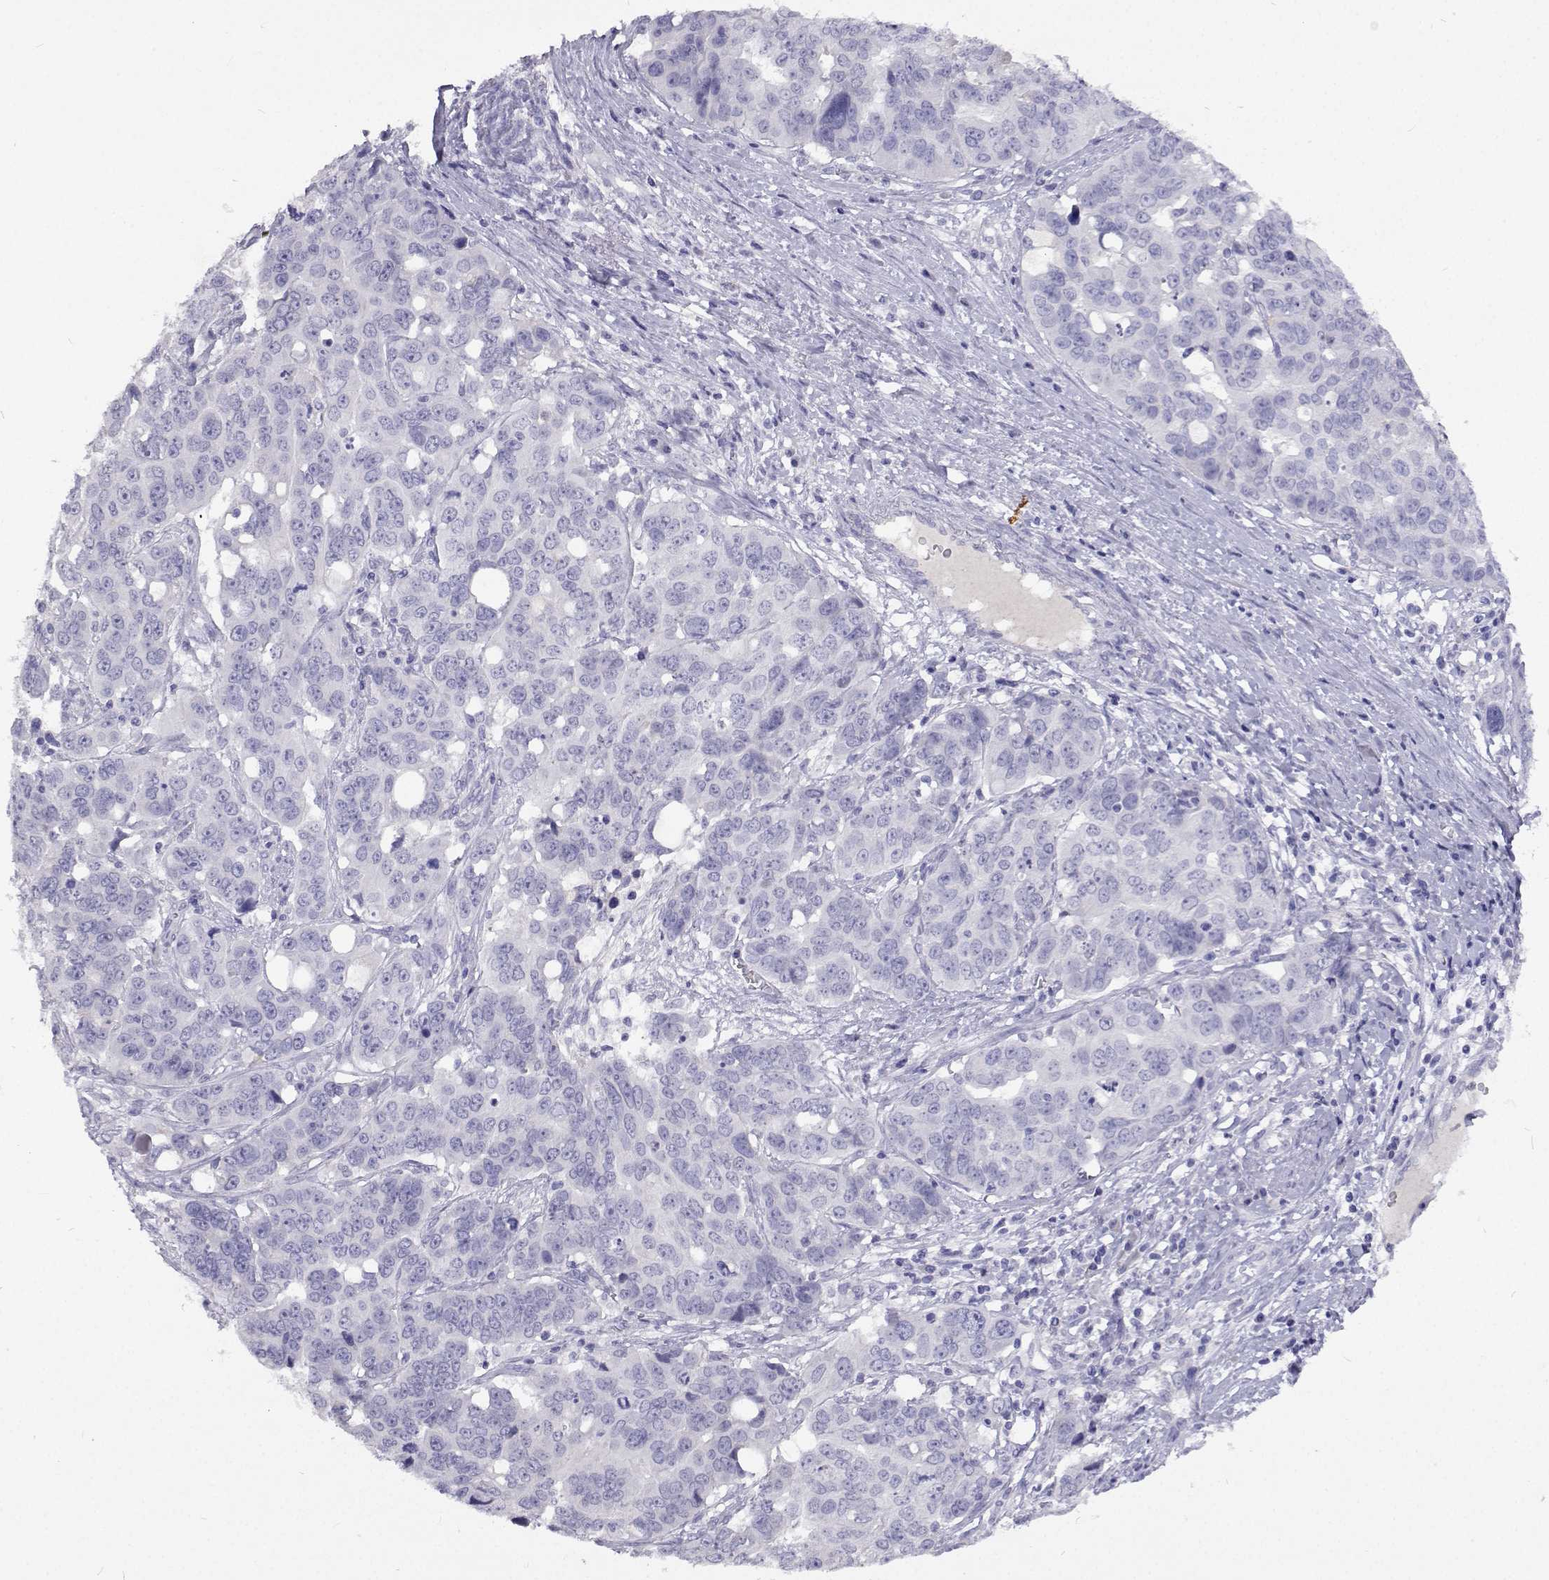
{"staining": {"intensity": "negative", "quantity": "none", "location": "none"}, "tissue": "ovarian cancer", "cell_type": "Tumor cells", "image_type": "cancer", "snomed": [{"axis": "morphology", "description": "Carcinoma, endometroid"}, {"axis": "topography", "description": "Ovary"}], "caption": "The photomicrograph shows no significant expression in tumor cells of endometroid carcinoma (ovarian).", "gene": "CFAP44", "patient": {"sex": "female", "age": 78}}